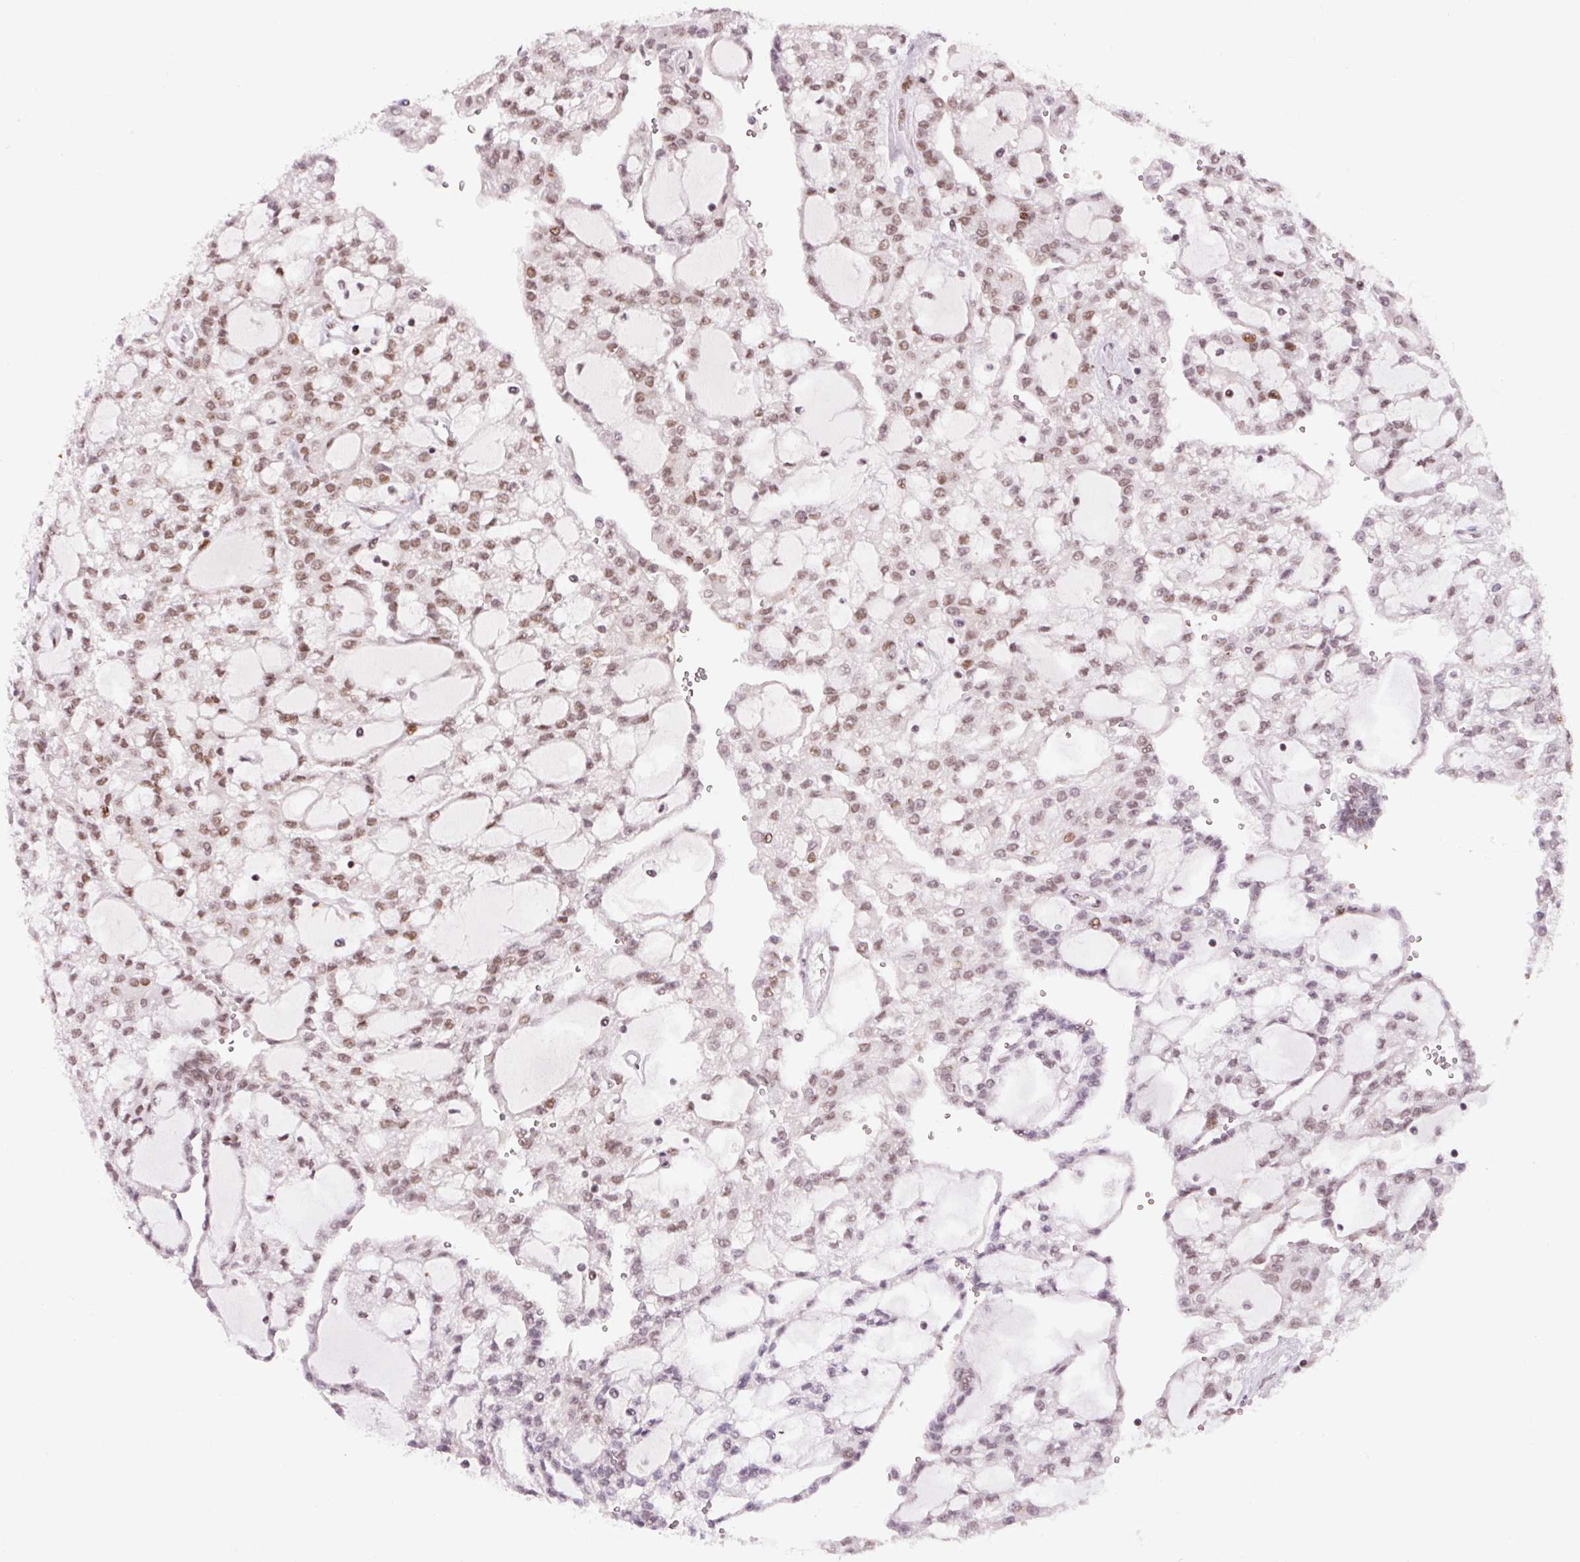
{"staining": {"intensity": "moderate", "quantity": ">75%", "location": "nuclear"}, "tissue": "renal cancer", "cell_type": "Tumor cells", "image_type": "cancer", "snomed": [{"axis": "morphology", "description": "Adenocarcinoma, NOS"}, {"axis": "topography", "description": "Kidney"}], "caption": "IHC of human adenocarcinoma (renal) reveals medium levels of moderate nuclear staining in approximately >75% of tumor cells. The staining was performed using DAB to visualize the protein expression in brown, while the nuclei were stained in blue with hematoxylin (Magnification: 20x).", "gene": "CCNL2", "patient": {"sex": "male", "age": 63}}